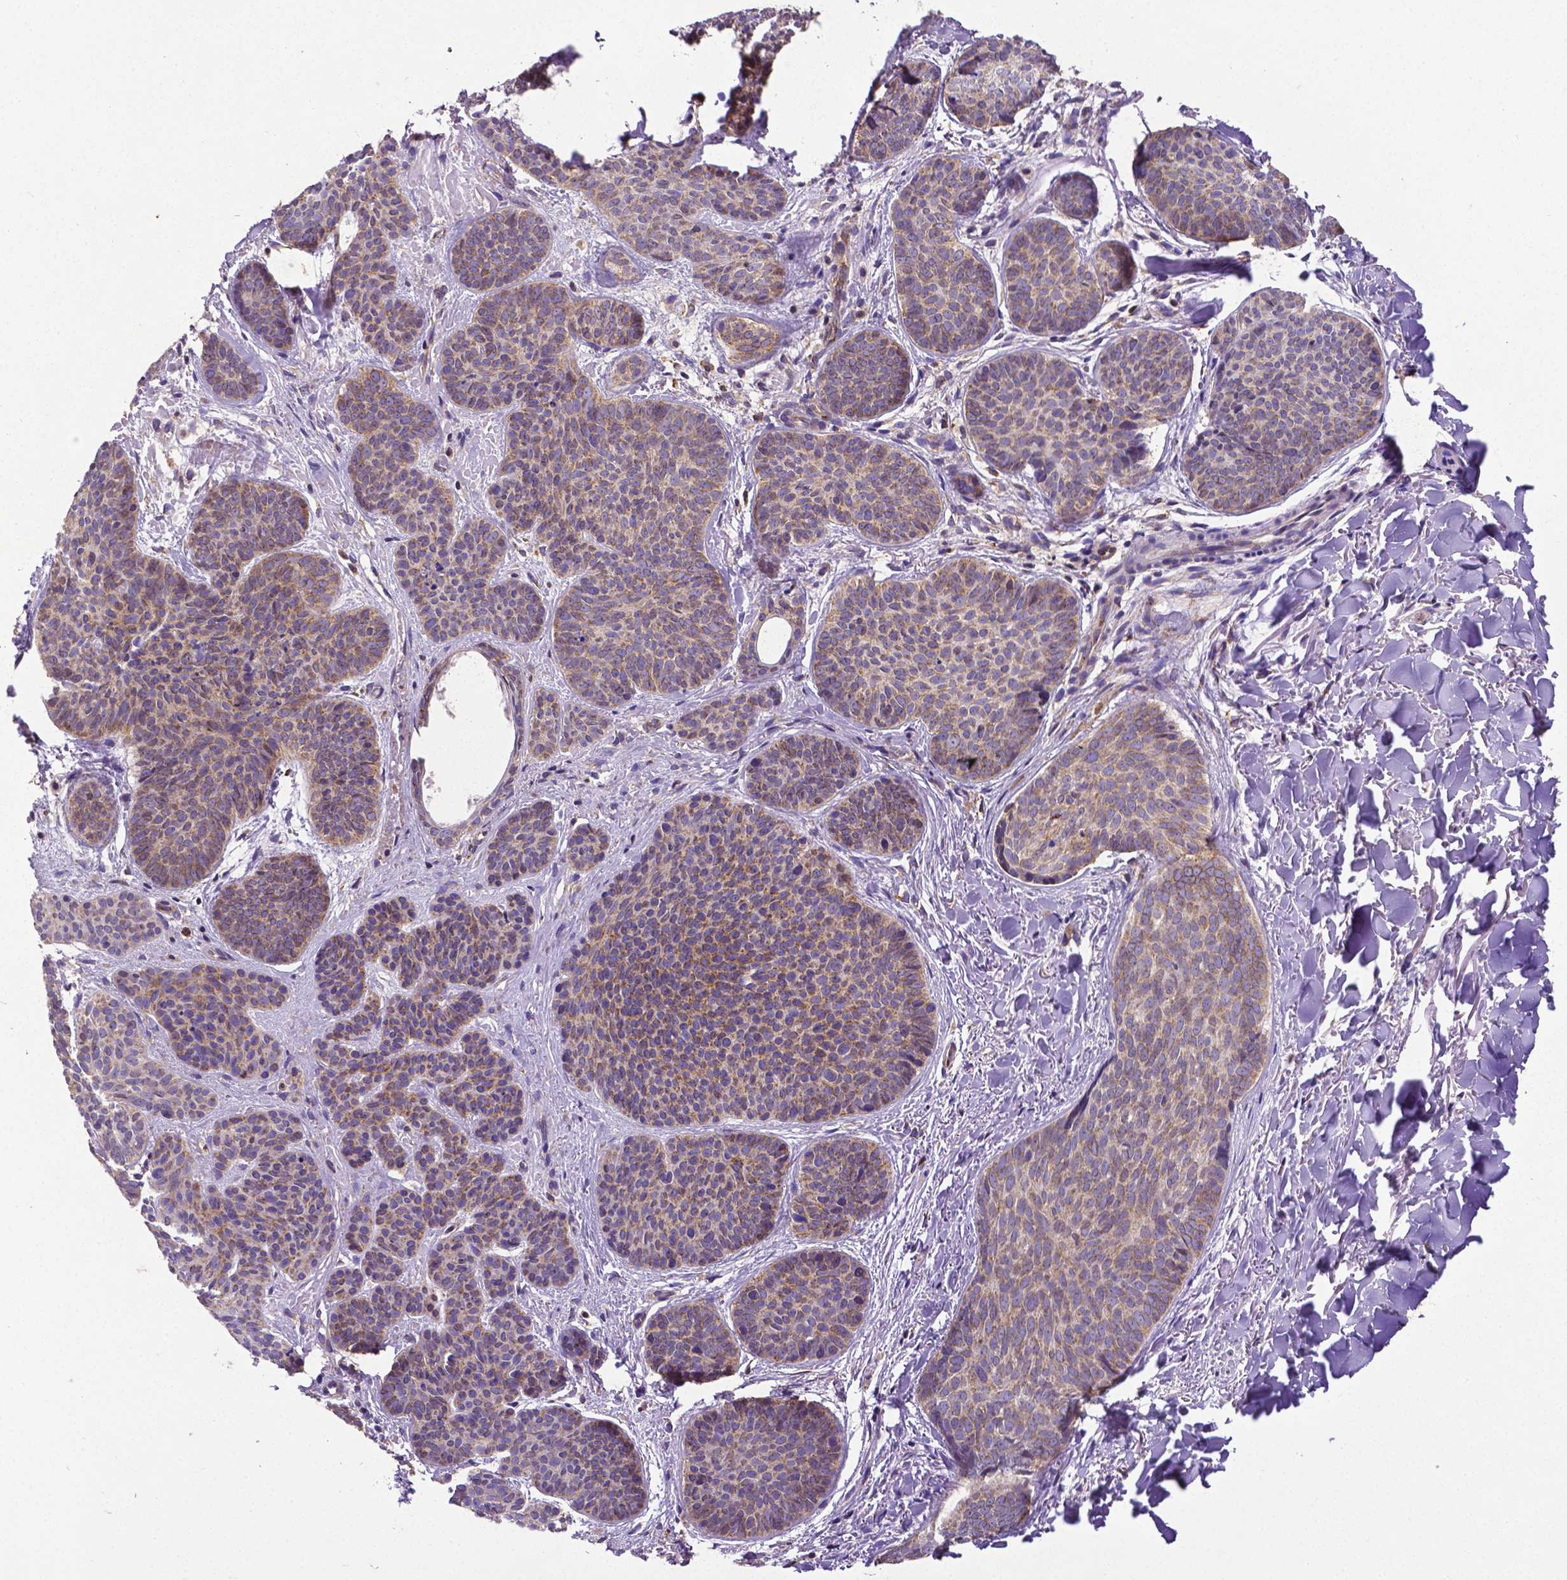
{"staining": {"intensity": "weak", "quantity": ">75%", "location": "cytoplasmic/membranous"}, "tissue": "skin cancer", "cell_type": "Tumor cells", "image_type": "cancer", "snomed": [{"axis": "morphology", "description": "Basal cell carcinoma"}, {"axis": "topography", "description": "Skin"}], "caption": "This micrograph reveals skin basal cell carcinoma stained with immunohistochemistry to label a protein in brown. The cytoplasmic/membranous of tumor cells show weak positivity for the protein. Nuclei are counter-stained blue.", "gene": "MTDH", "patient": {"sex": "female", "age": 82}}